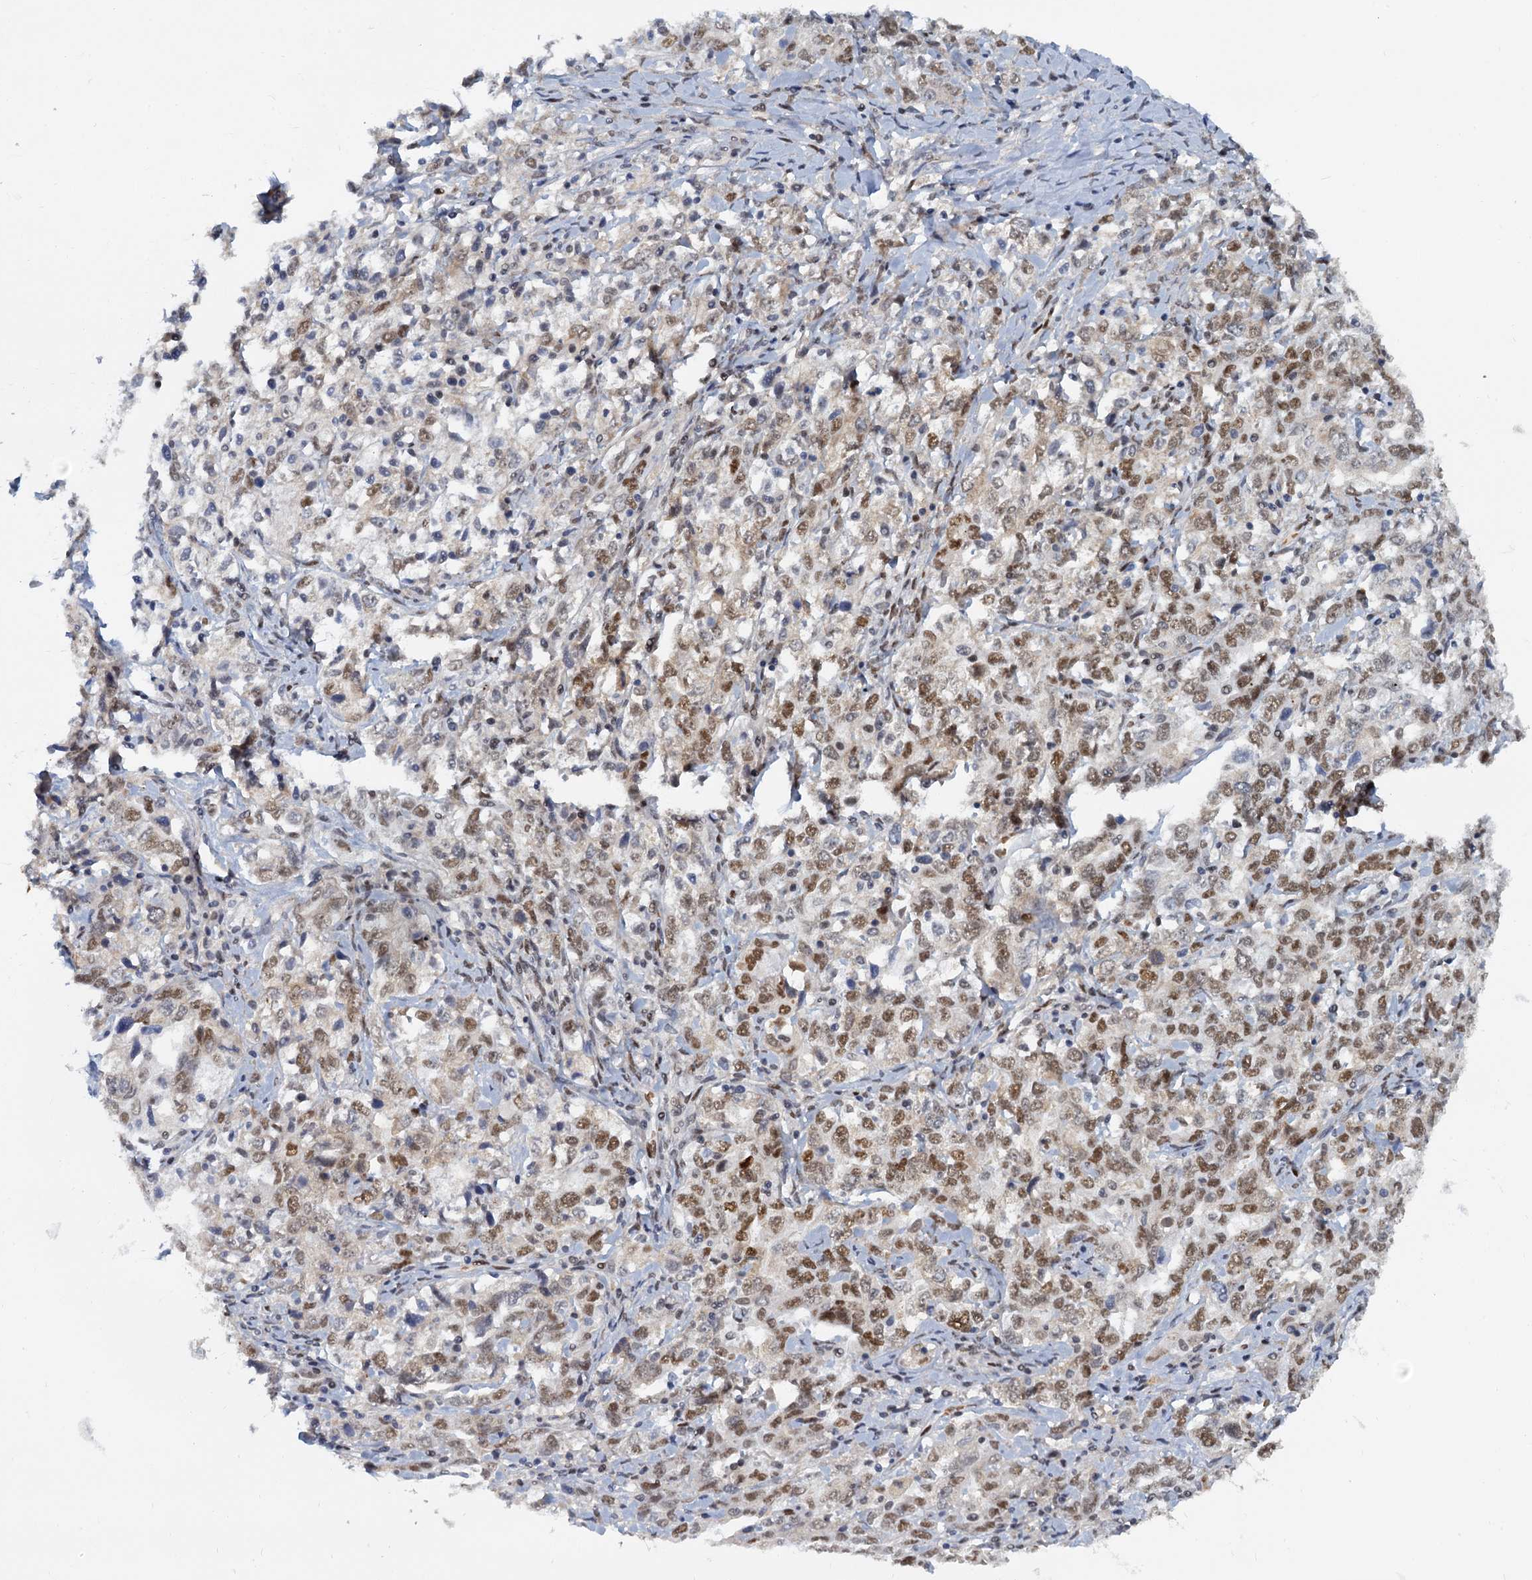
{"staining": {"intensity": "moderate", "quantity": ">75%", "location": "nuclear"}, "tissue": "ovarian cancer", "cell_type": "Tumor cells", "image_type": "cancer", "snomed": [{"axis": "morphology", "description": "Carcinoma, endometroid"}, {"axis": "topography", "description": "Ovary"}], "caption": "Ovarian cancer stained with IHC exhibits moderate nuclear staining in about >75% of tumor cells. The protein is stained brown, and the nuclei are stained in blue (DAB IHC with brightfield microscopy, high magnification).", "gene": "RPRD1A", "patient": {"sex": "female", "age": 62}}